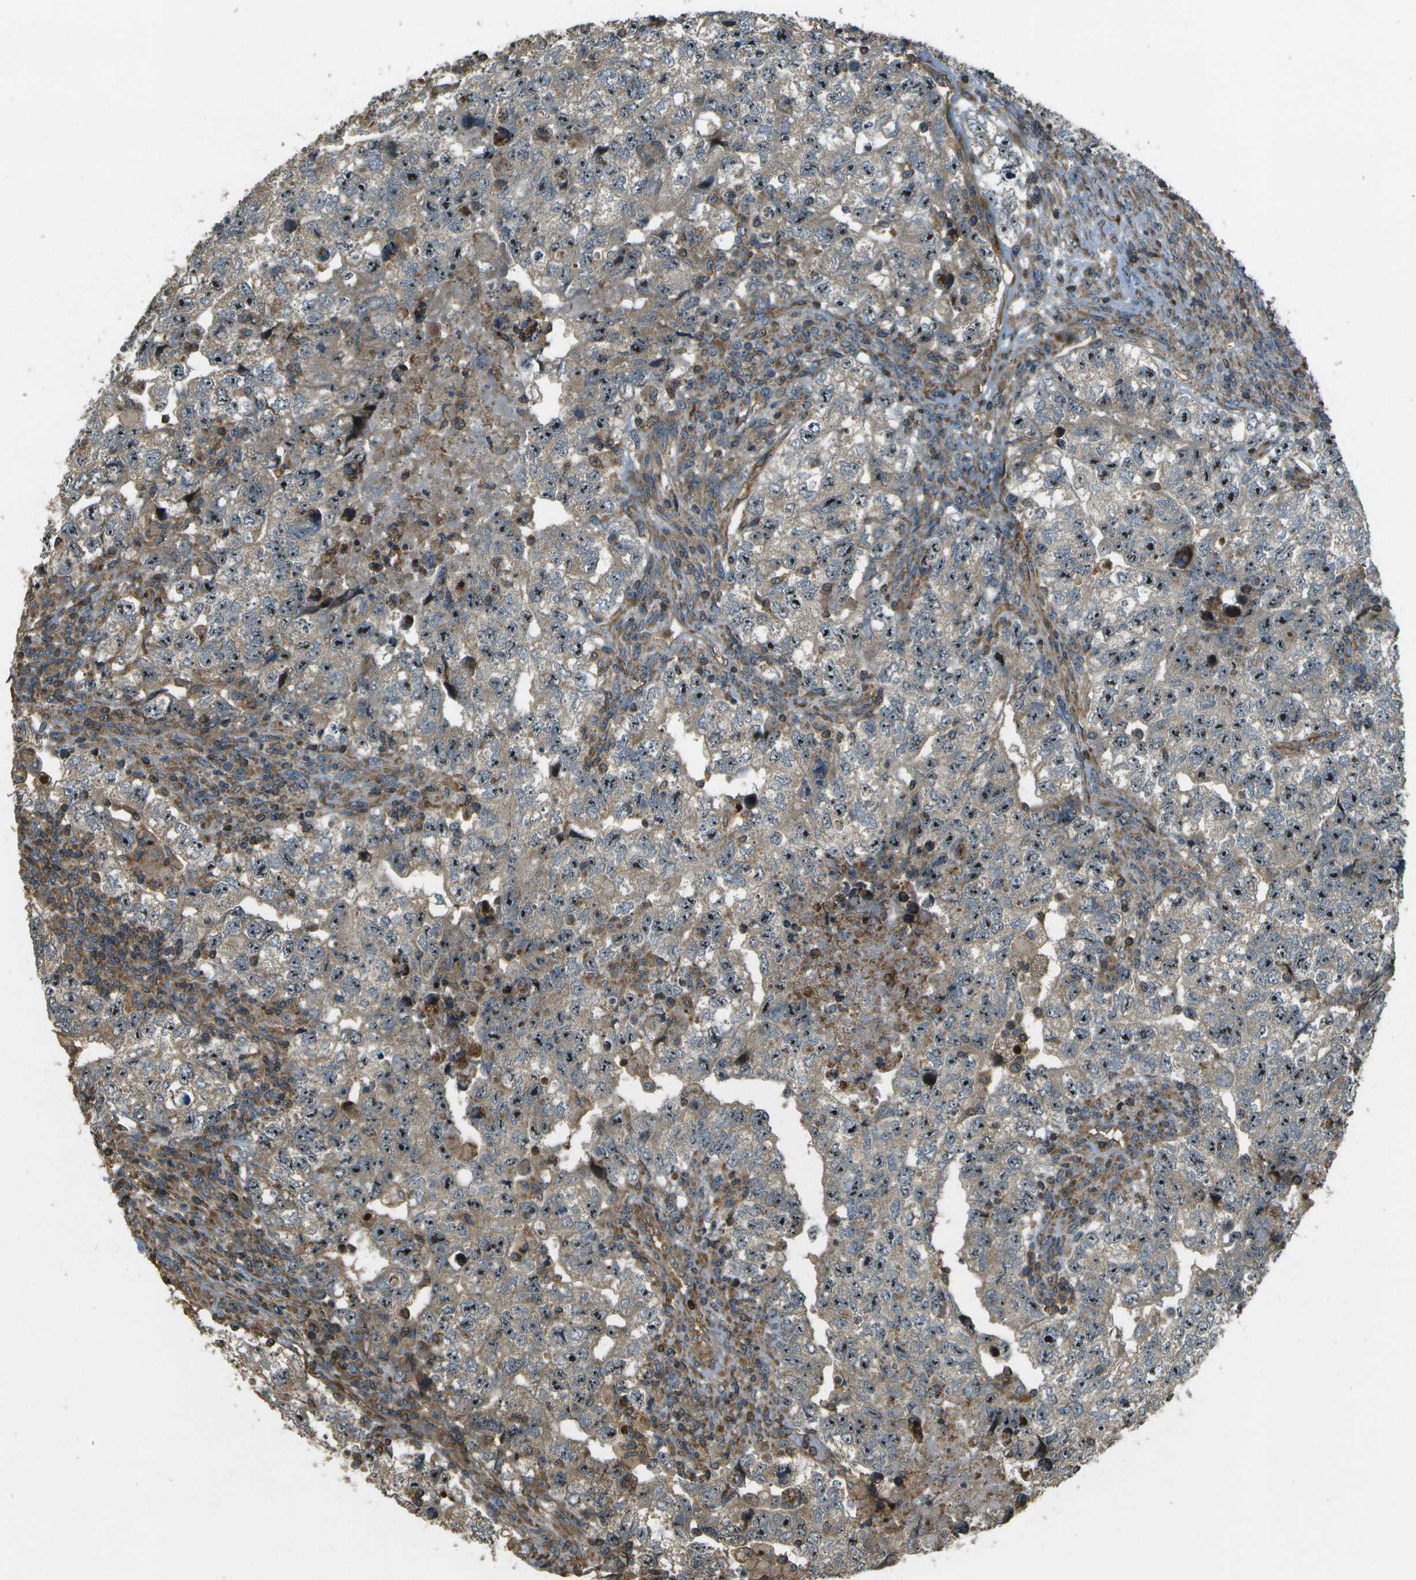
{"staining": {"intensity": "strong", "quantity": ">75%", "location": "cytoplasmic/membranous,nuclear"}, "tissue": "testis cancer", "cell_type": "Tumor cells", "image_type": "cancer", "snomed": [{"axis": "morphology", "description": "Carcinoma, Embryonal, NOS"}, {"axis": "topography", "description": "Testis"}], "caption": "Tumor cells show high levels of strong cytoplasmic/membranous and nuclear staining in approximately >75% of cells in testis embryonal carcinoma.", "gene": "LRP12", "patient": {"sex": "male", "age": 36}}